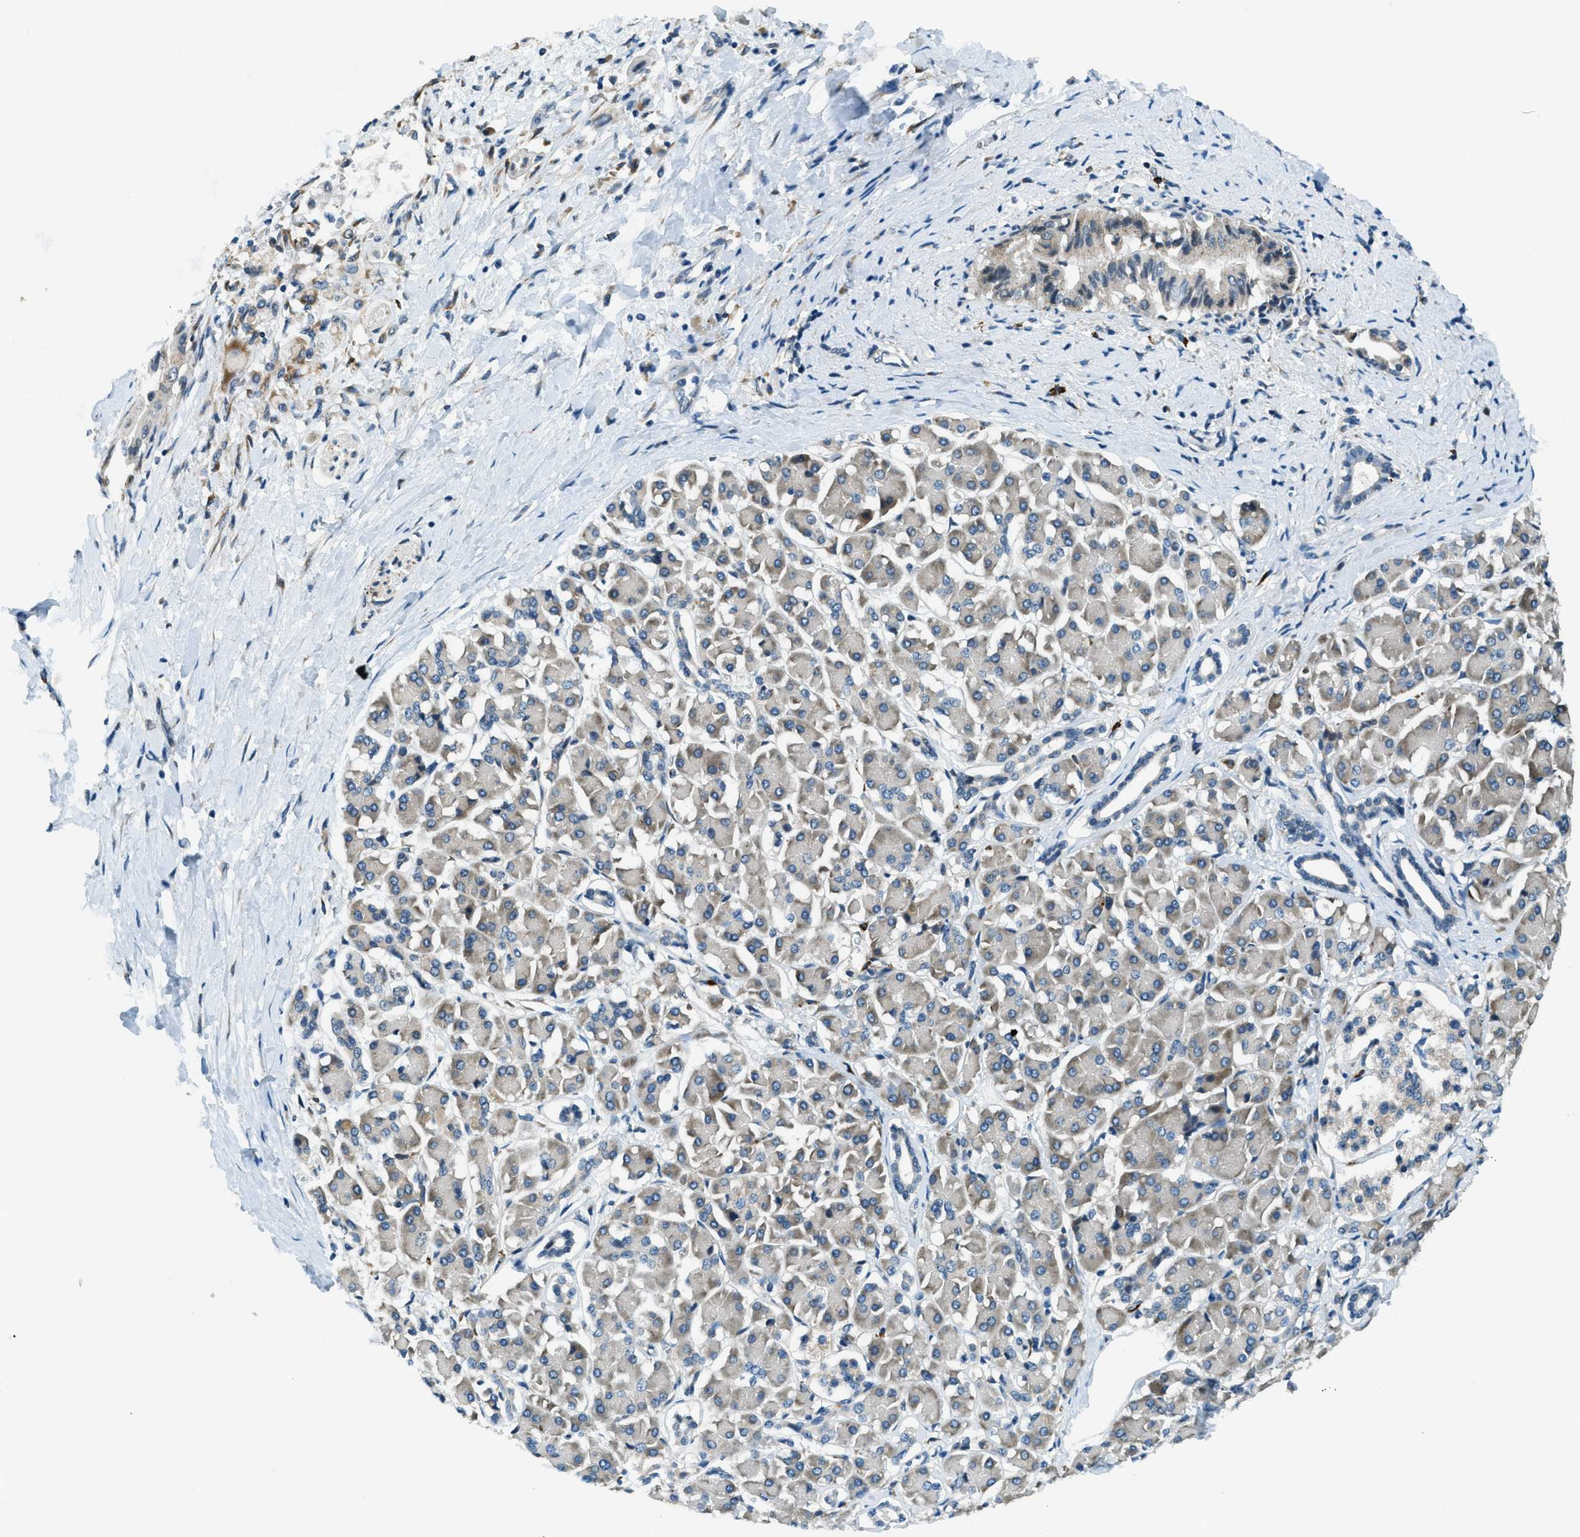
{"staining": {"intensity": "moderate", "quantity": "<25%", "location": "cytoplasmic/membranous"}, "tissue": "pancreatic cancer", "cell_type": "Tumor cells", "image_type": "cancer", "snomed": [{"axis": "morphology", "description": "Adenocarcinoma, NOS"}, {"axis": "topography", "description": "Pancreas"}], "caption": "Moderate cytoplasmic/membranous positivity for a protein is present in approximately <25% of tumor cells of pancreatic cancer using immunohistochemistry.", "gene": "GINM1", "patient": {"sex": "male", "age": 55}}